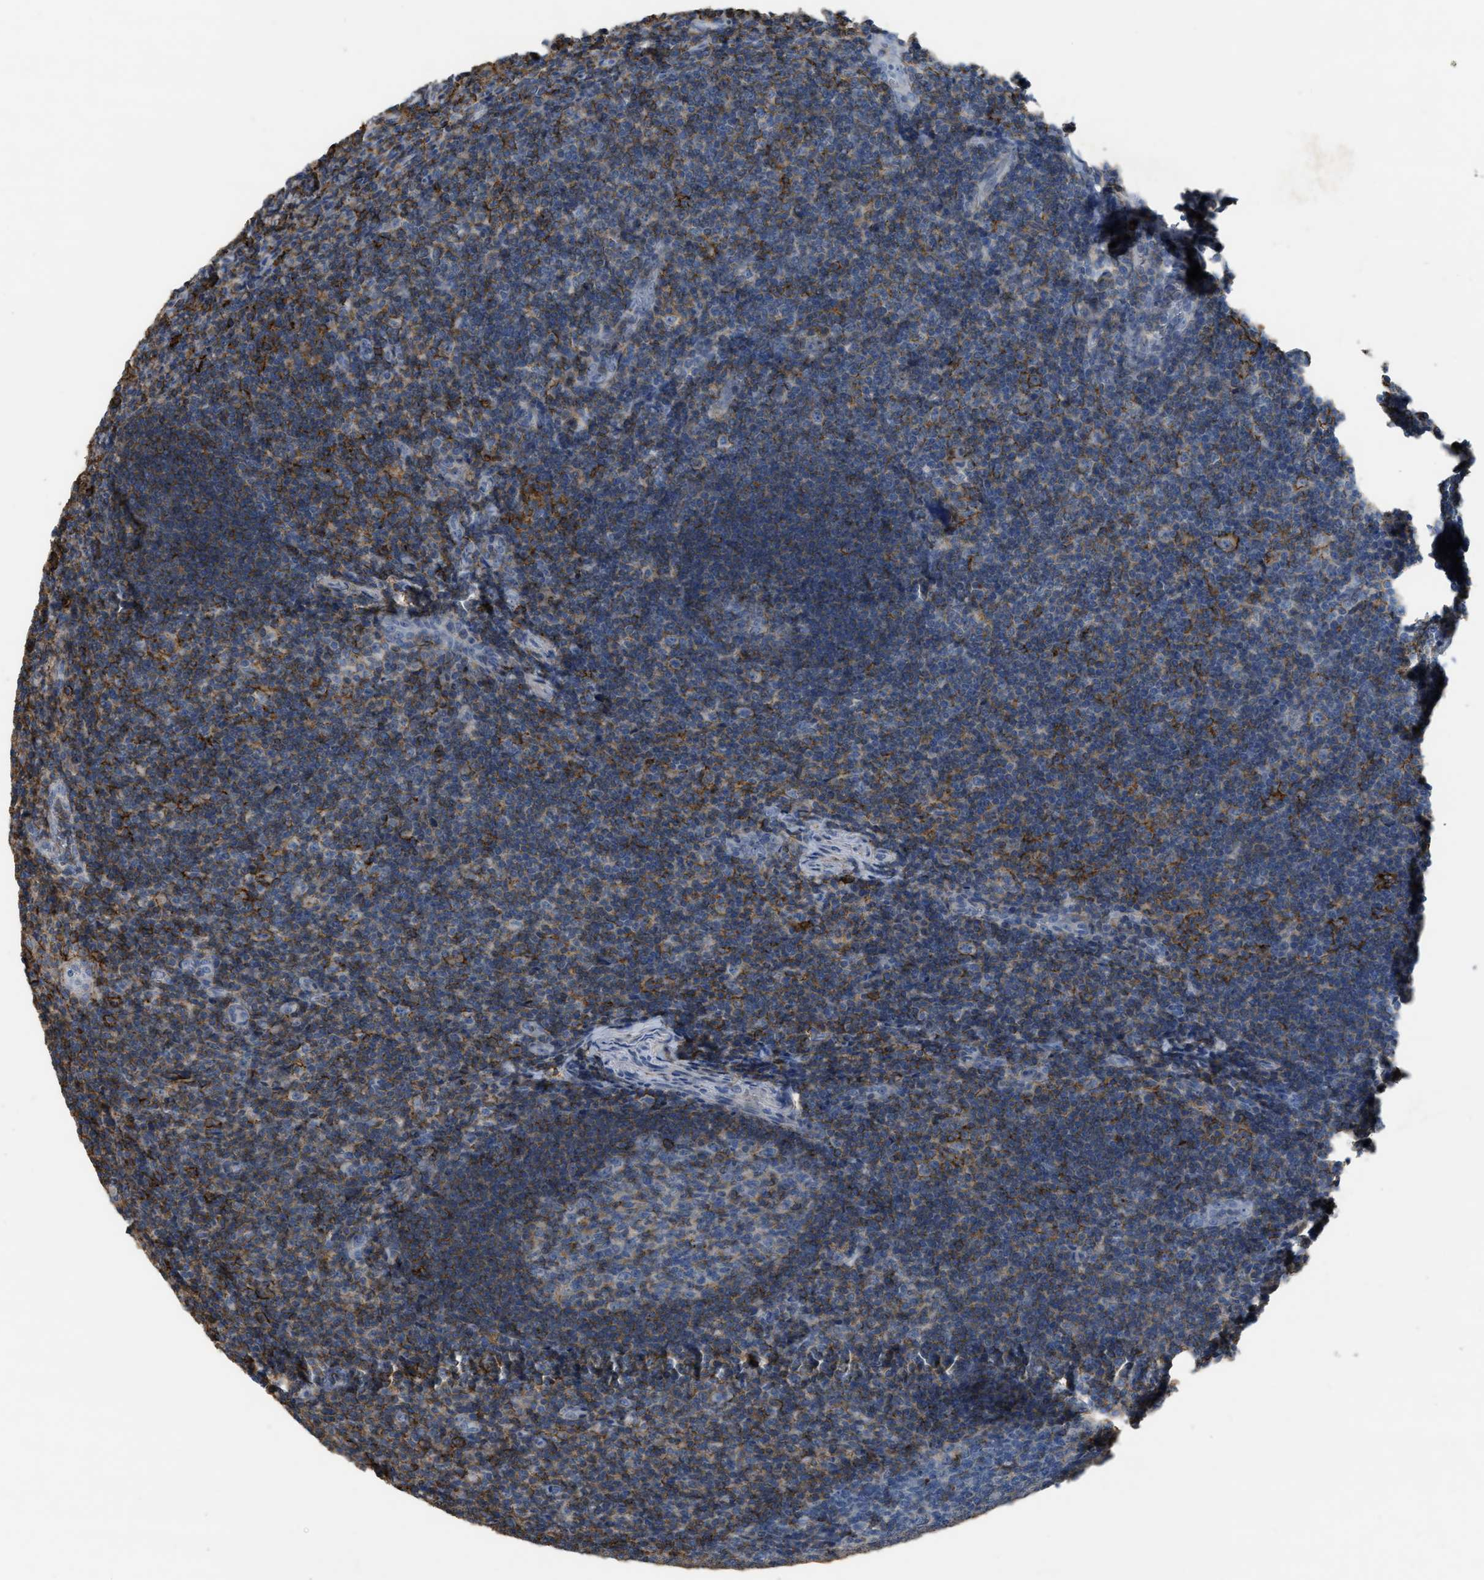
{"staining": {"intensity": "moderate", "quantity": "25%-75%", "location": "cytoplasmic/membranous"}, "tissue": "tonsil", "cell_type": "Germinal center cells", "image_type": "normal", "snomed": [{"axis": "morphology", "description": "Normal tissue, NOS"}, {"axis": "topography", "description": "Tonsil"}], "caption": "The image shows staining of normal tonsil, revealing moderate cytoplasmic/membranous protein expression (brown color) within germinal center cells. (DAB IHC with brightfield microscopy, high magnification).", "gene": "OR51E1", "patient": {"sex": "male", "age": 37}}